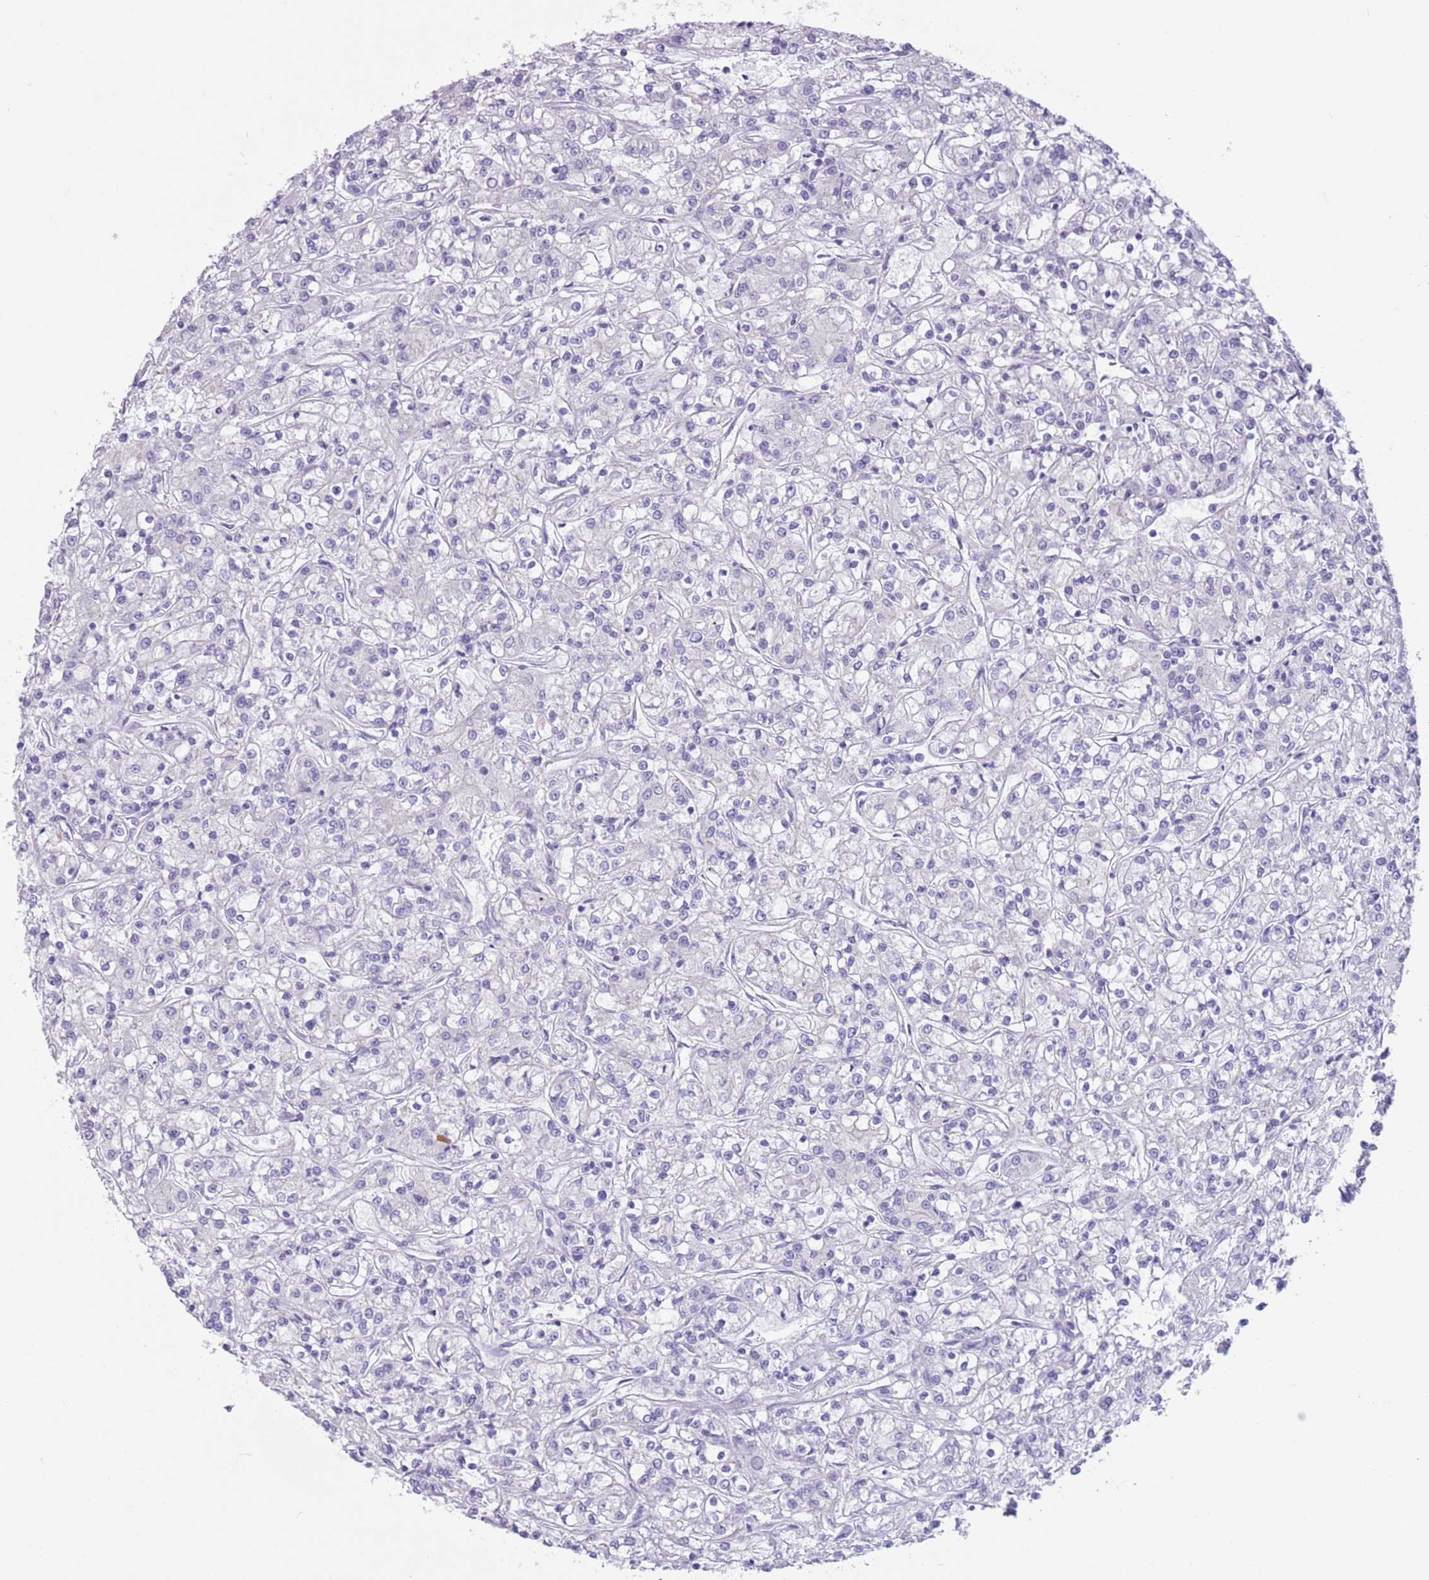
{"staining": {"intensity": "negative", "quantity": "none", "location": "none"}, "tissue": "renal cancer", "cell_type": "Tumor cells", "image_type": "cancer", "snomed": [{"axis": "morphology", "description": "Adenocarcinoma, NOS"}, {"axis": "topography", "description": "Kidney"}], "caption": "Tumor cells show no significant positivity in renal adenocarcinoma. Nuclei are stained in blue.", "gene": "SNX6", "patient": {"sex": "female", "age": 59}}